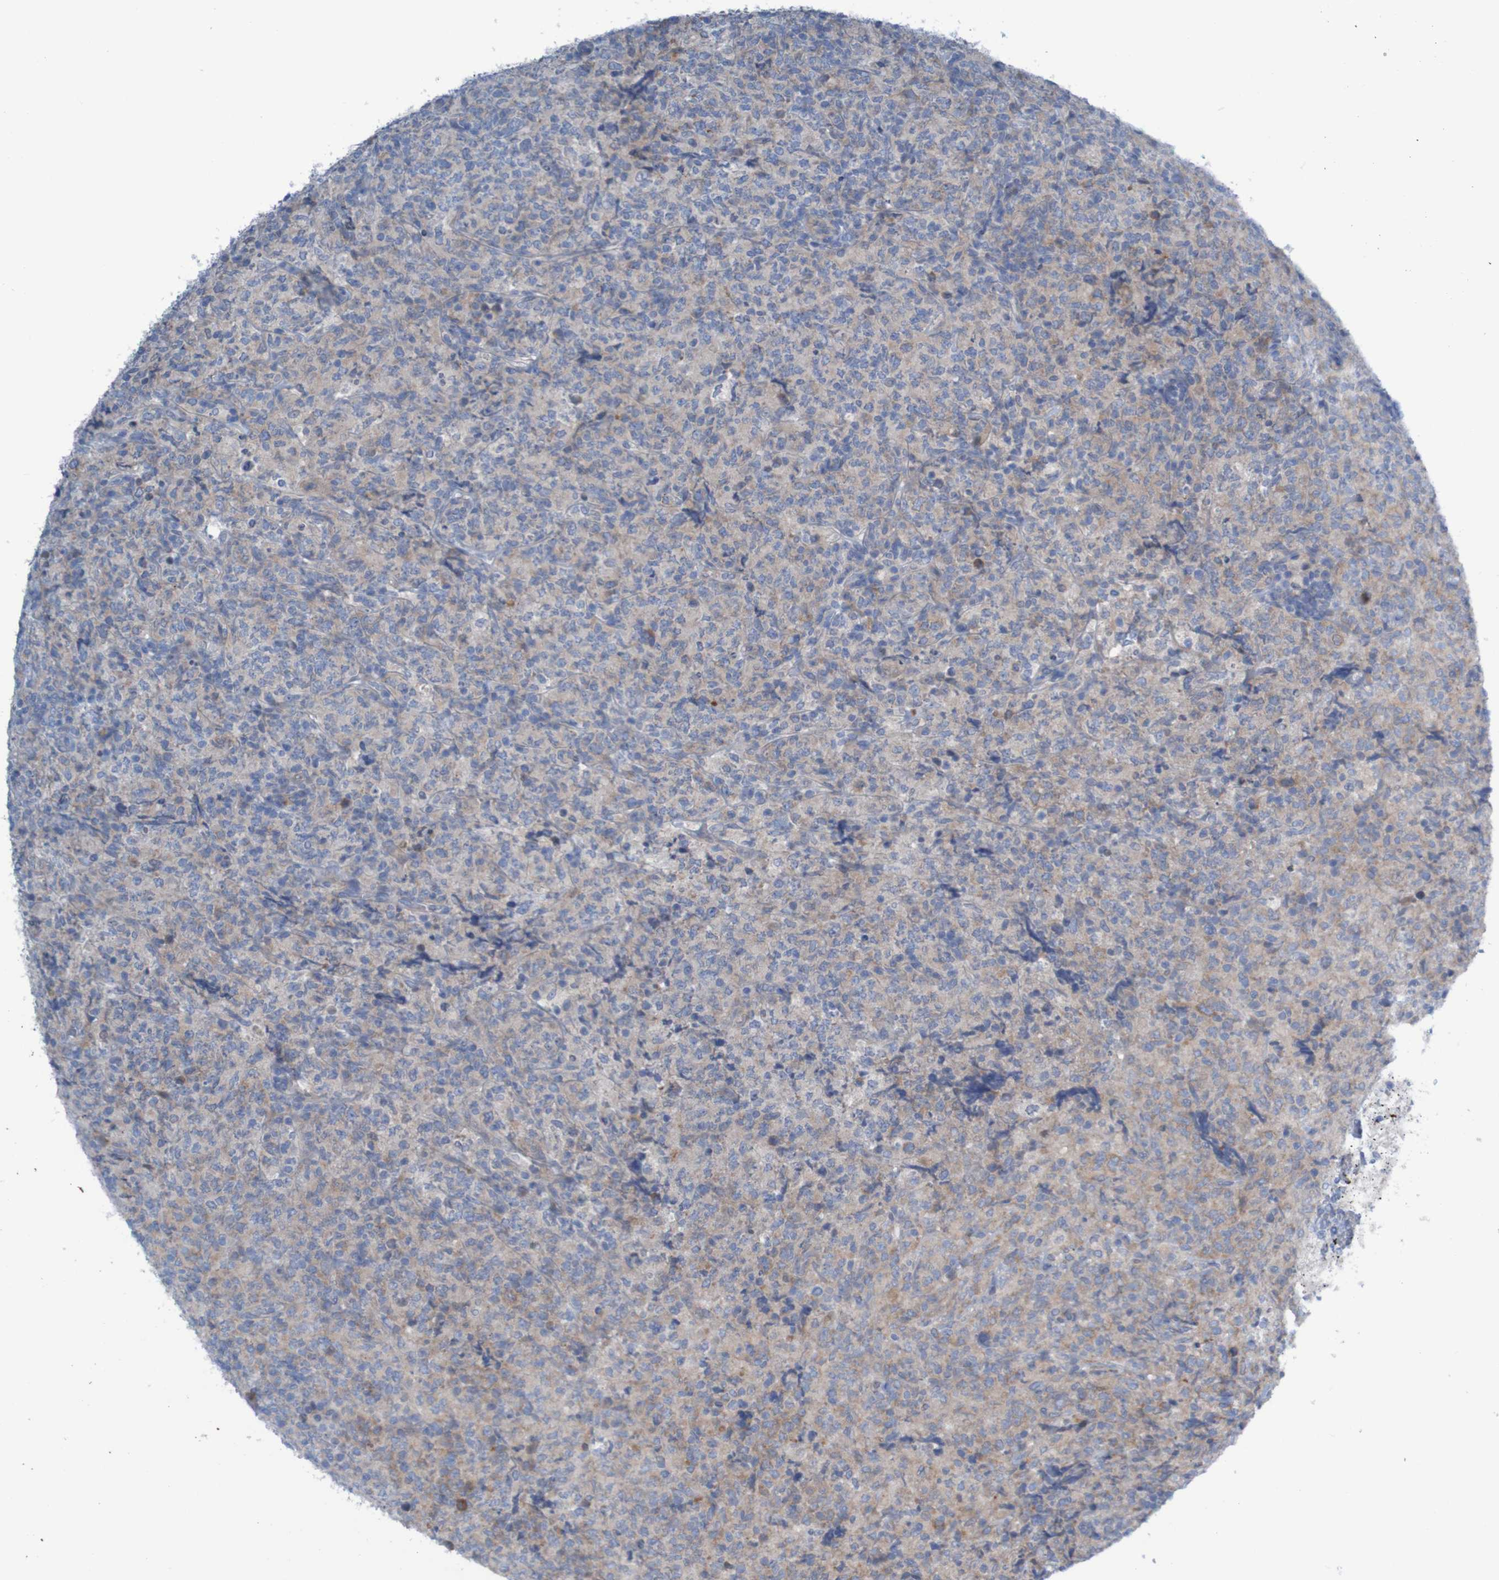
{"staining": {"intensity": "weak", "quantity": "<25%", "location": "cytoplasmic/membranous"}, "tissue": "lymphoma", "cell_type": "Tumor cells", "image_type": "cancer", "snomed": [{"axis": "morphology", "description": "Malignant lymphoma, non-Hodgkin's type, High grade"}, {"axis": "topography", "description": "Tonsil"}], "caption": "IHC micrograph of human lymphoma stained for a protein (brown), which demonstrates no positivity in tumor cells.", "gene": "ANGPT4", "patient": {"sex": "female", "age": 36}}